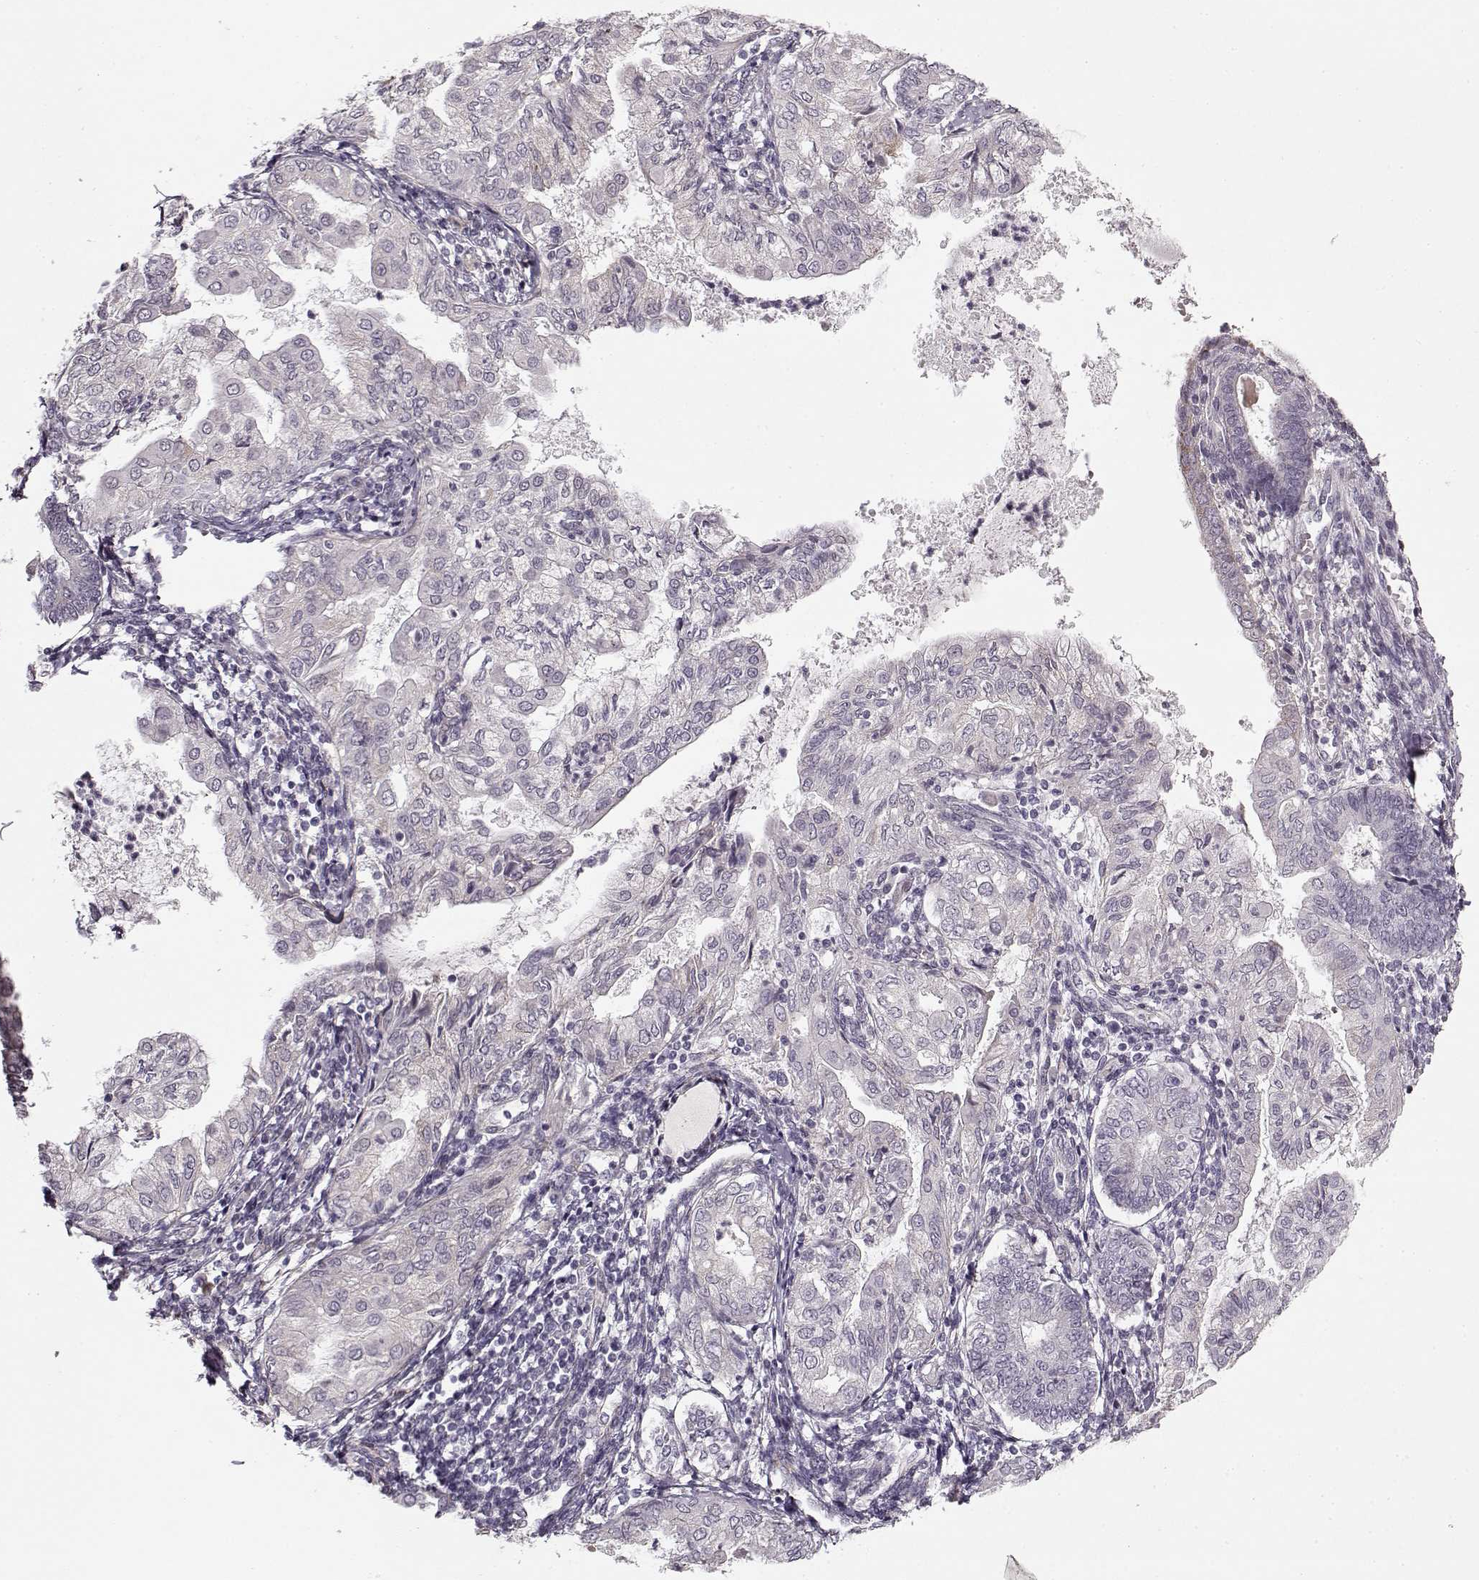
{"staining": {"intensity": "negative", "quantity": "none", "location": "none"}, "tissue": "endometrial cancer", "cell_type": "Tumor cells", "image_type": "cancer", "snomed": [{"axis": "morphology", "description": "Adenocarcinoma, NOS"}, {"axis": "topography", "description": "Endometrium"}], "caption": "An immunohistochemistry (IHC) photomicrograph of endometrial adenocarcinoma is shown. There is no staining in tumor cells of endometrial adenocarcinoma.", "gene": "LAMB2", "patient": {"sex": "female", "age": 68}}